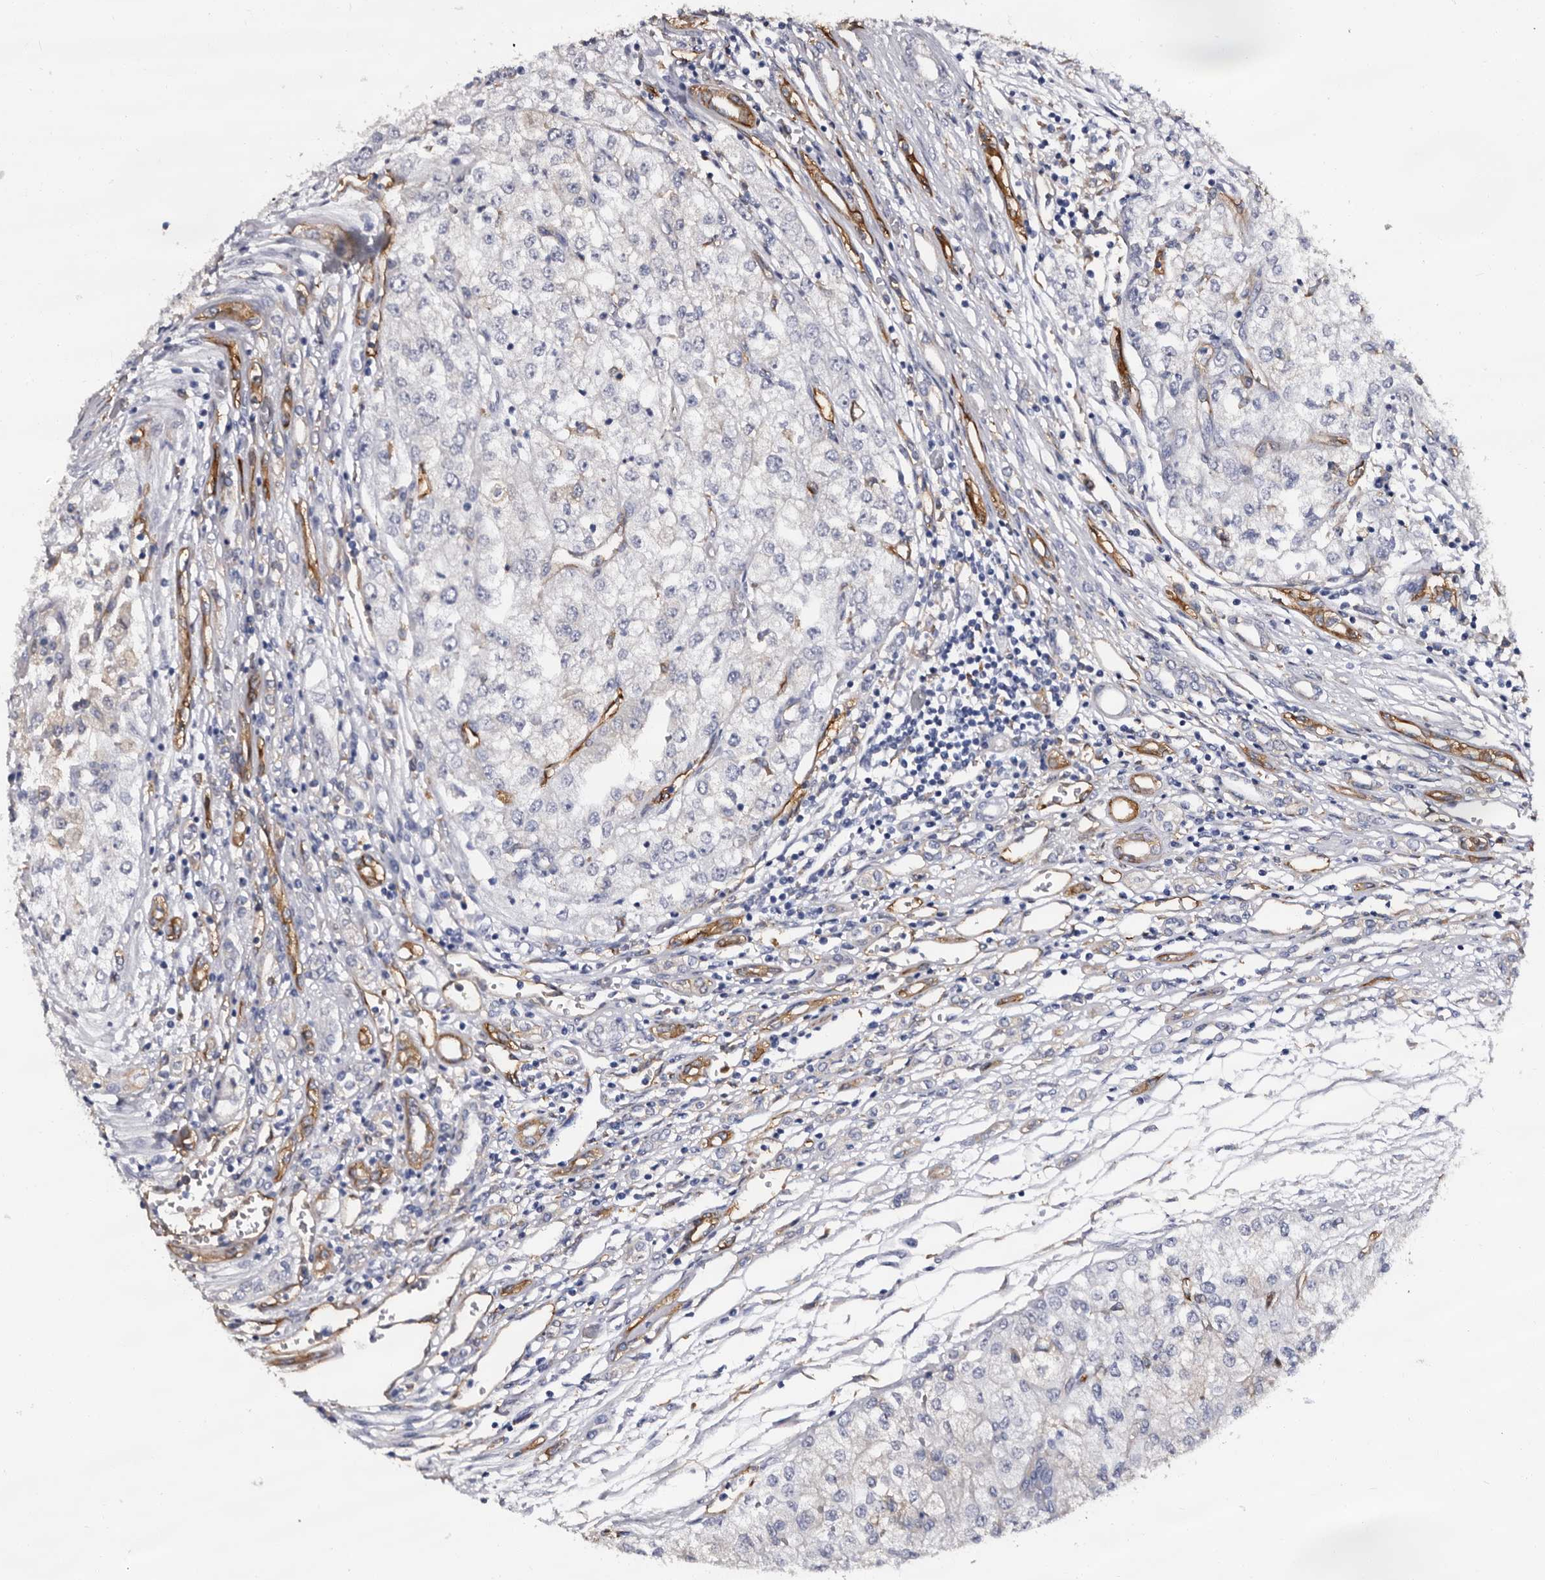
{"staining": {"intensity": "negative", "quantity": "none", "location": "none"}, "tissue": "renal cancer", "cell_type": "Tumor cells", "image_type": "cancer", "snomed": [{"axis": "morphology", "description": "Adenocarcinoma, NOS"}, {"axis": "topography", "description": "Kidney"}], "caption": "Human renal cancer (adenocarcinoma) stained for a protein using IHC demonstrates no staining in tumor cells.", "gene": "EPB41L3", "patient": {"sex": "female", "age": 54}}